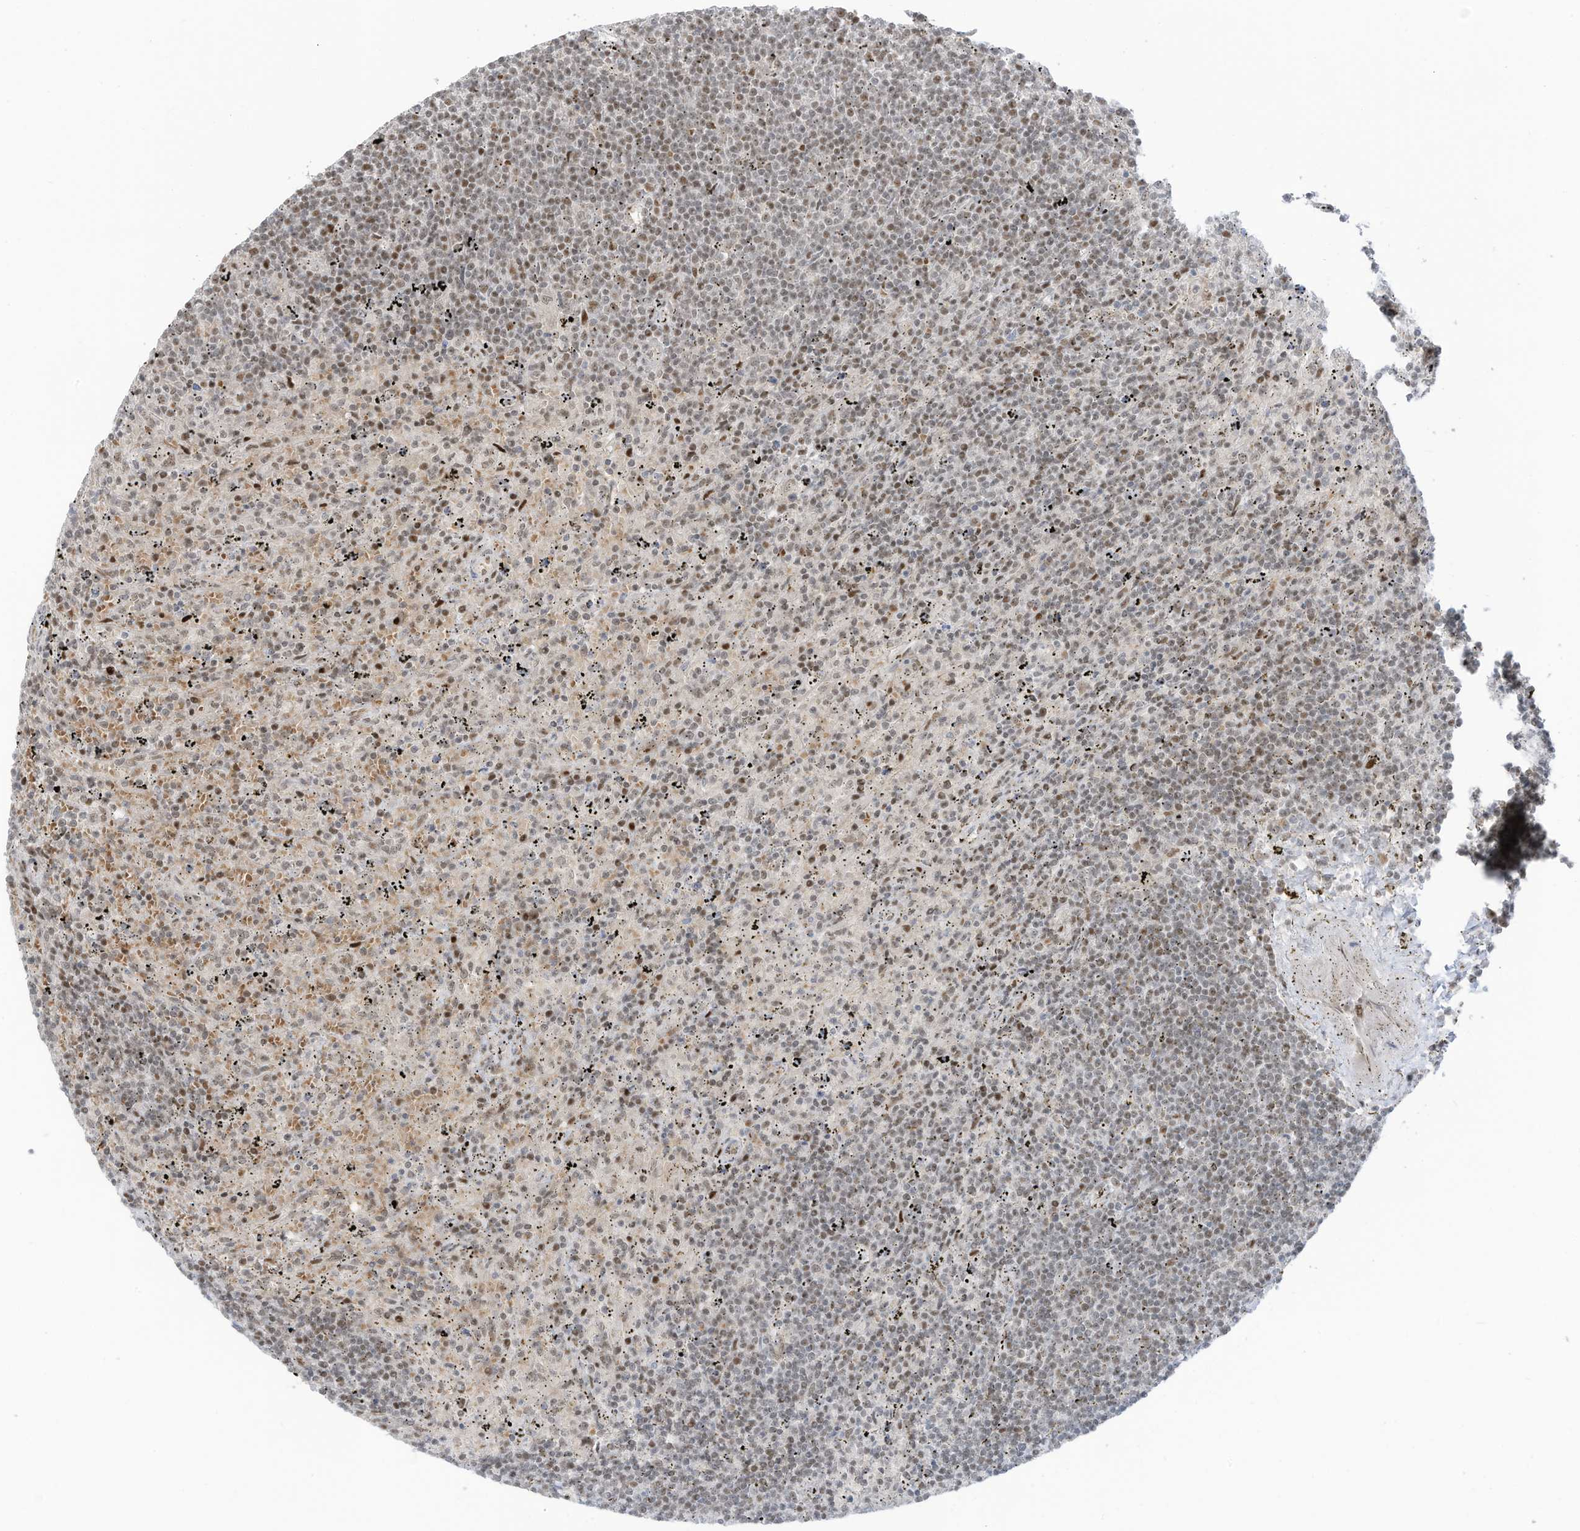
{"staining": {"intensity": "weak", "quantity": "25%-75%", "location": "nuclear"}, "tissue": "lymphoma", "cell_type": "Tumor cells", "image_type": "cancer", "snomed": [{"axis": "morphology", "description": "Malignant lymphoma, non-Hodgkin's type, Low grade"}, {"axis": "topography", "description": "Spleen"}], "caption": "Weak nuclear expression for a protein is appreciated in approximately 25%-75% of tumor cells of low-grade malignant lymphoma, non-Hodgkin's type using immunohistochemistry (IHC).", "gene": "ZCWPW2", "patient": {"sex": "male", "age": 76}}